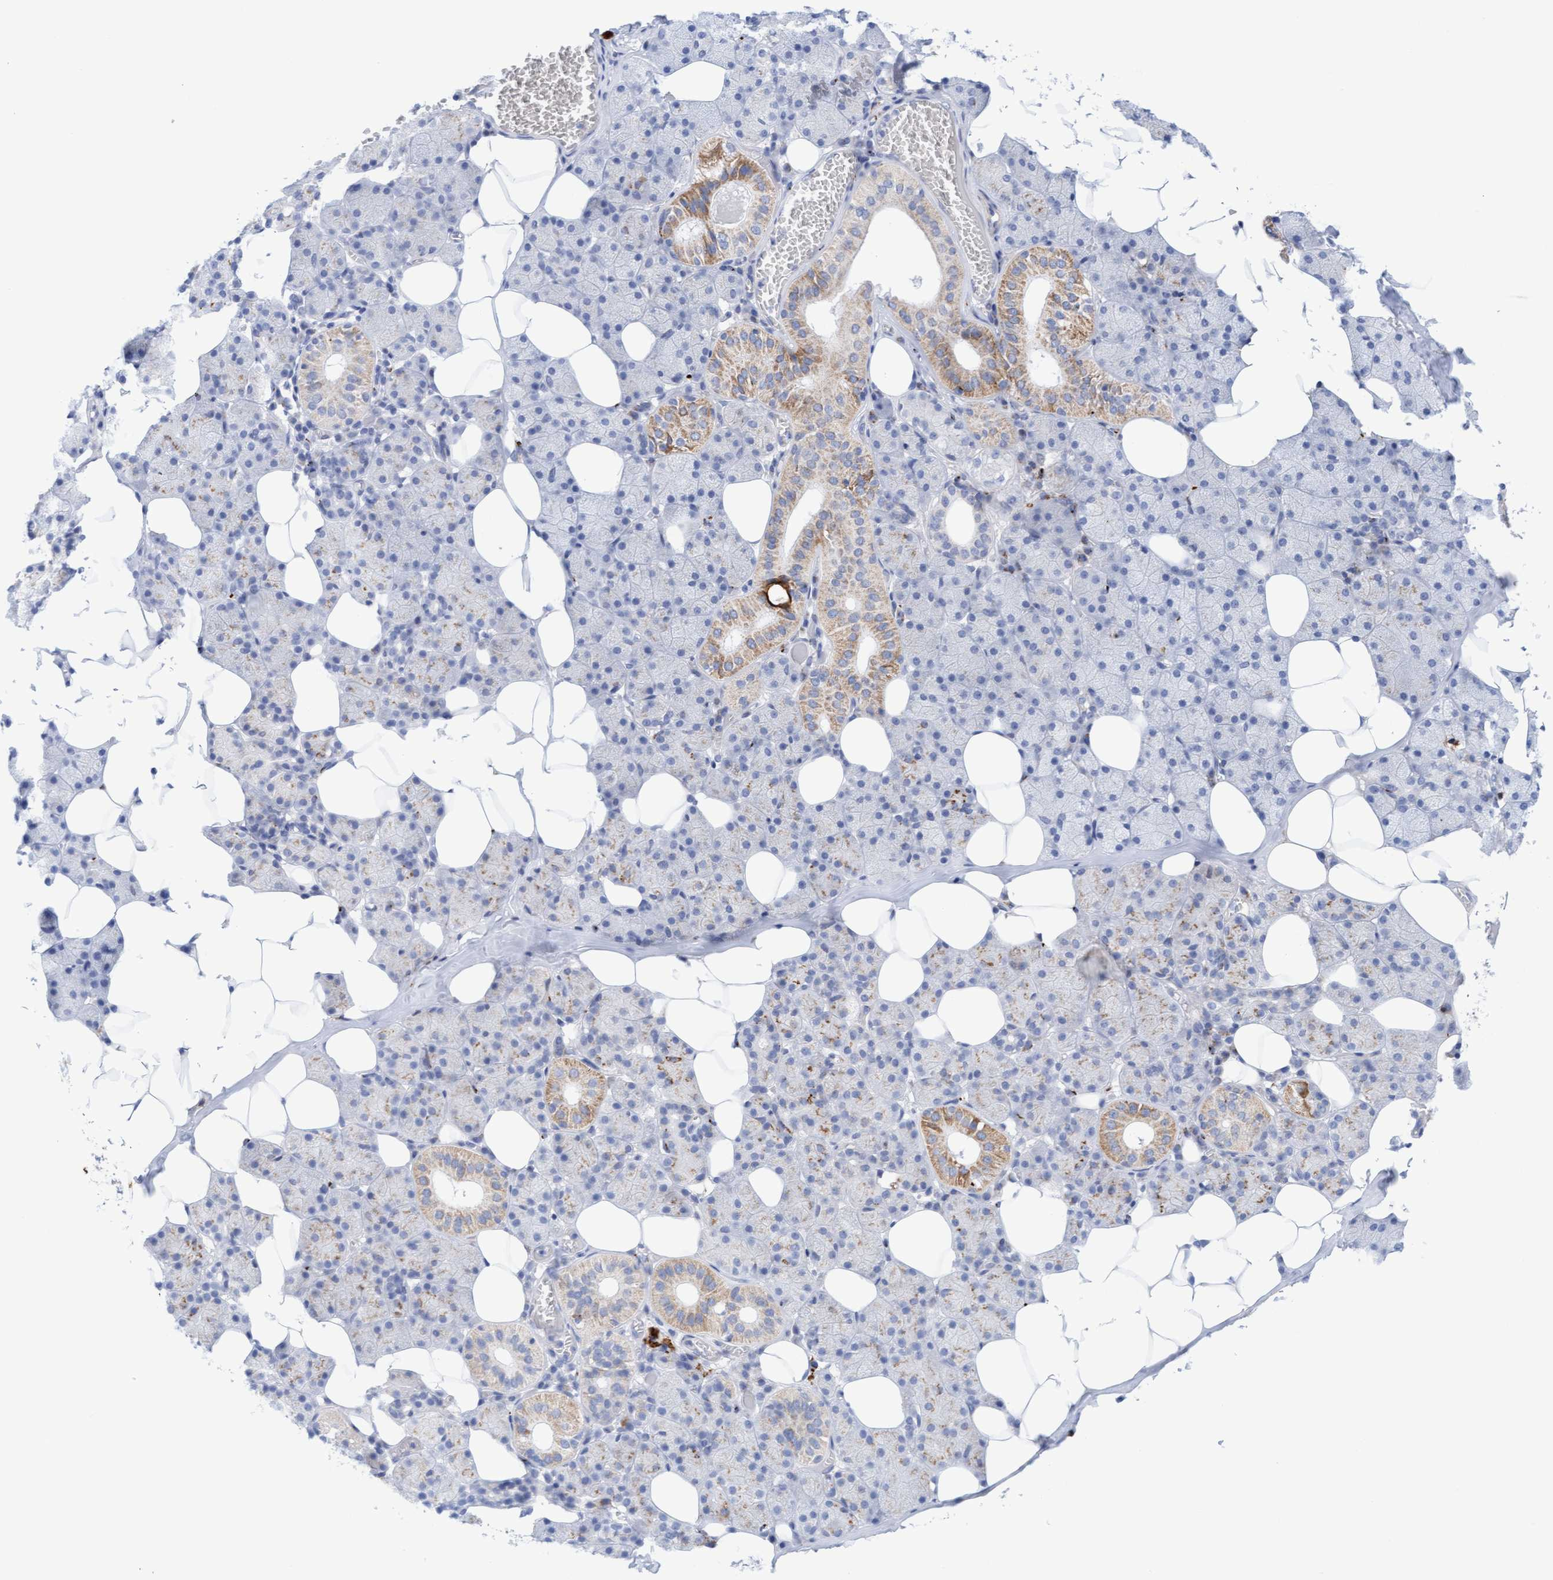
{"staining": {"intensity": "moderate", "quantity": "<25%", "location": "cytoplasmic/membranous"}, "tissue": "salivary gland", "cell_type": "Glandular cells", "image_type": "normal", "snomed": [{"axis": "morphology", "description": "Normal tissue, NOS"}, {"axis": "topography", "description": "Salivary gland"}], "caption": "Brown immunohistochemical staining in unremarkable salivary gland reveals moderate cytoplasmic/membranous positivity in about <25% of glandular cells.", "gene": "GGTA1", "patient": {"sex": "female", "age": 33}}